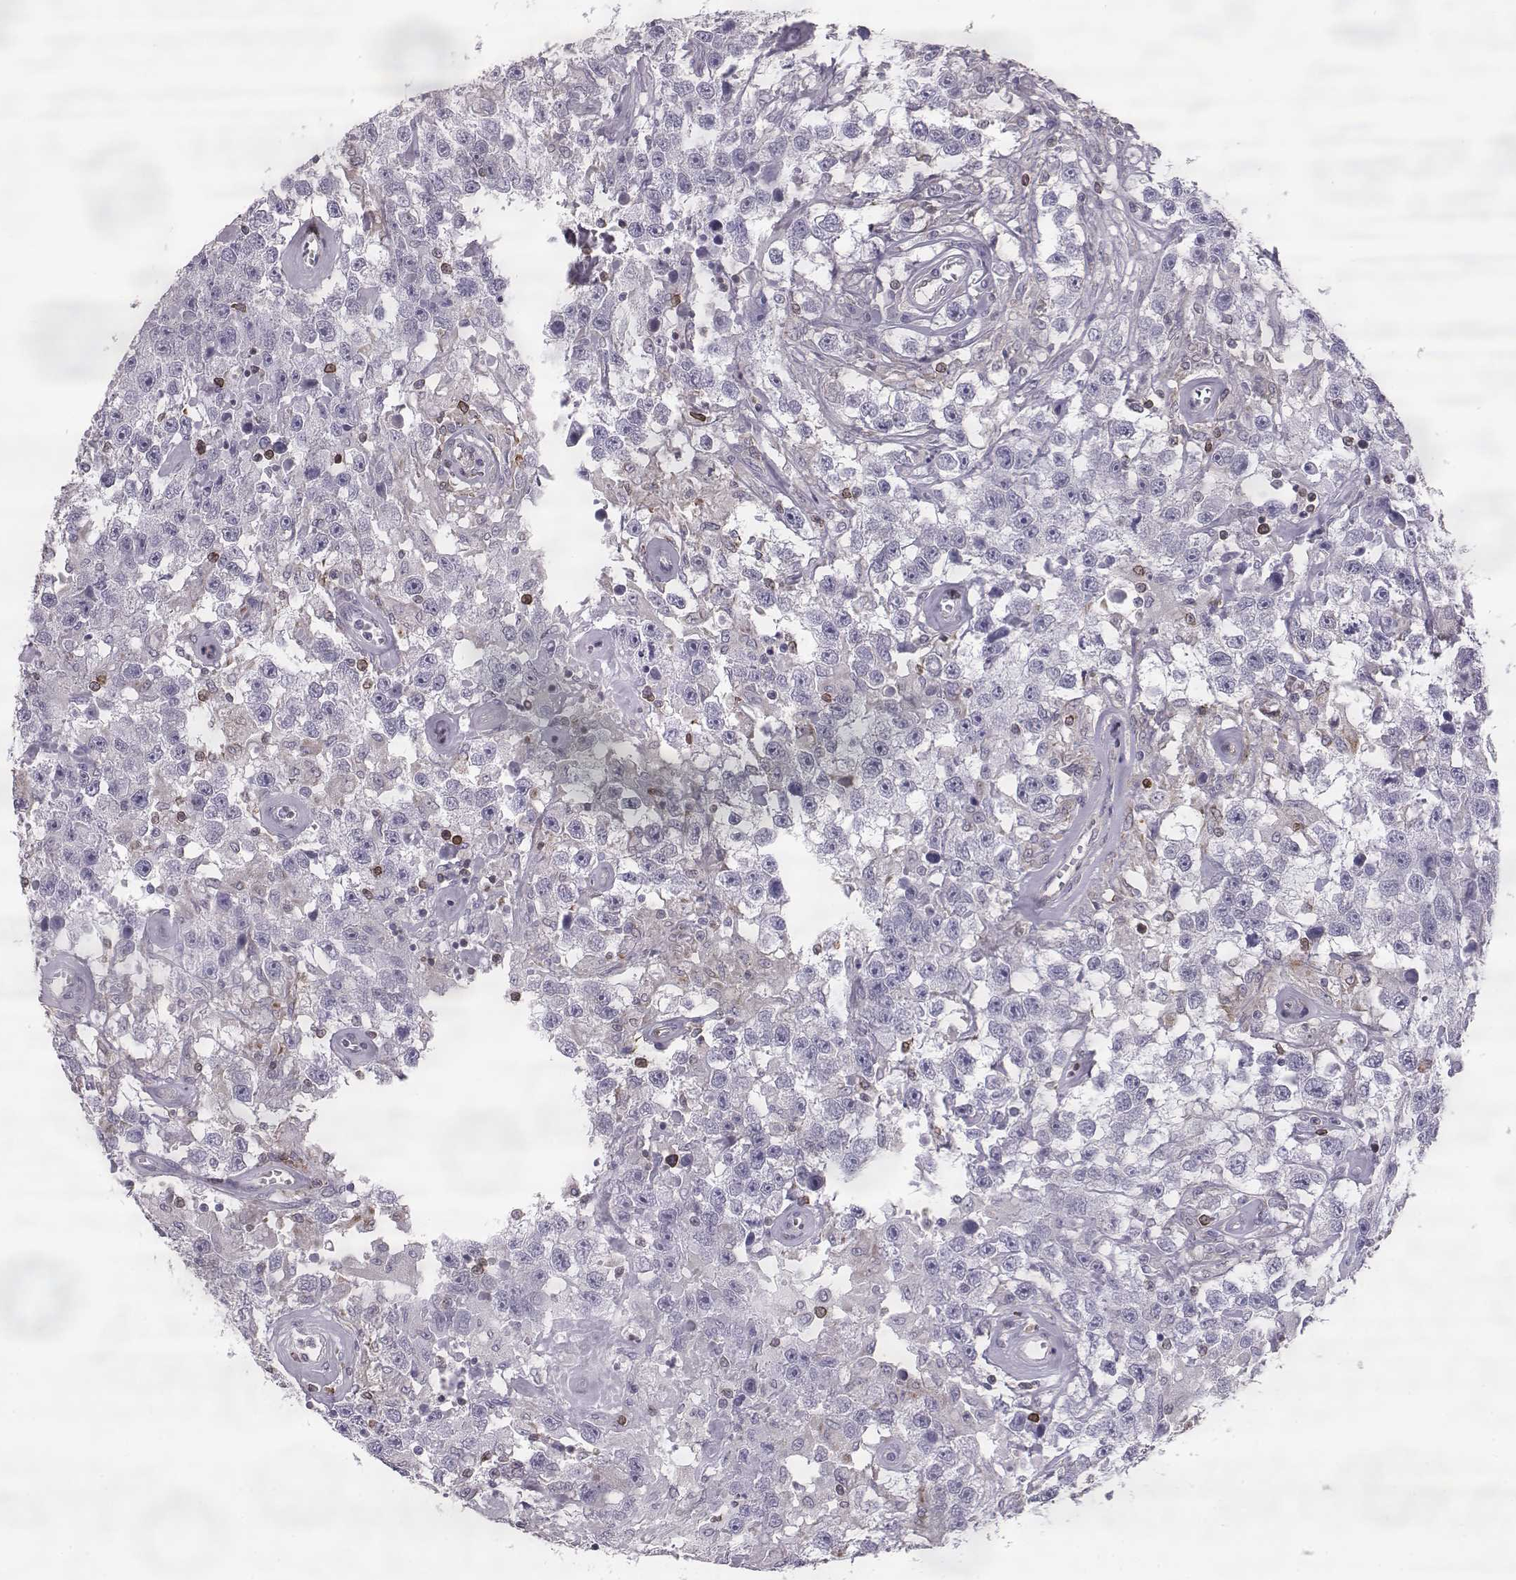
{"staining": {"intensity": "negative", "quantity": "none", "location": "none"}, "tissue": "testis cancer", "cell_type": "Tumor cells", "image_type": "cancer", "snomed": [{"axis": "morphology", "description": "Seminoma, NOS"}, {"axis": "topography", "description": "Testis"}], "caption": "Immunohistochemical staining of testis seminoma demonstrates no significant staining in tumor cells.", "gene": "ELOVL5", "patient": {"sex": "male", "age": 43}}